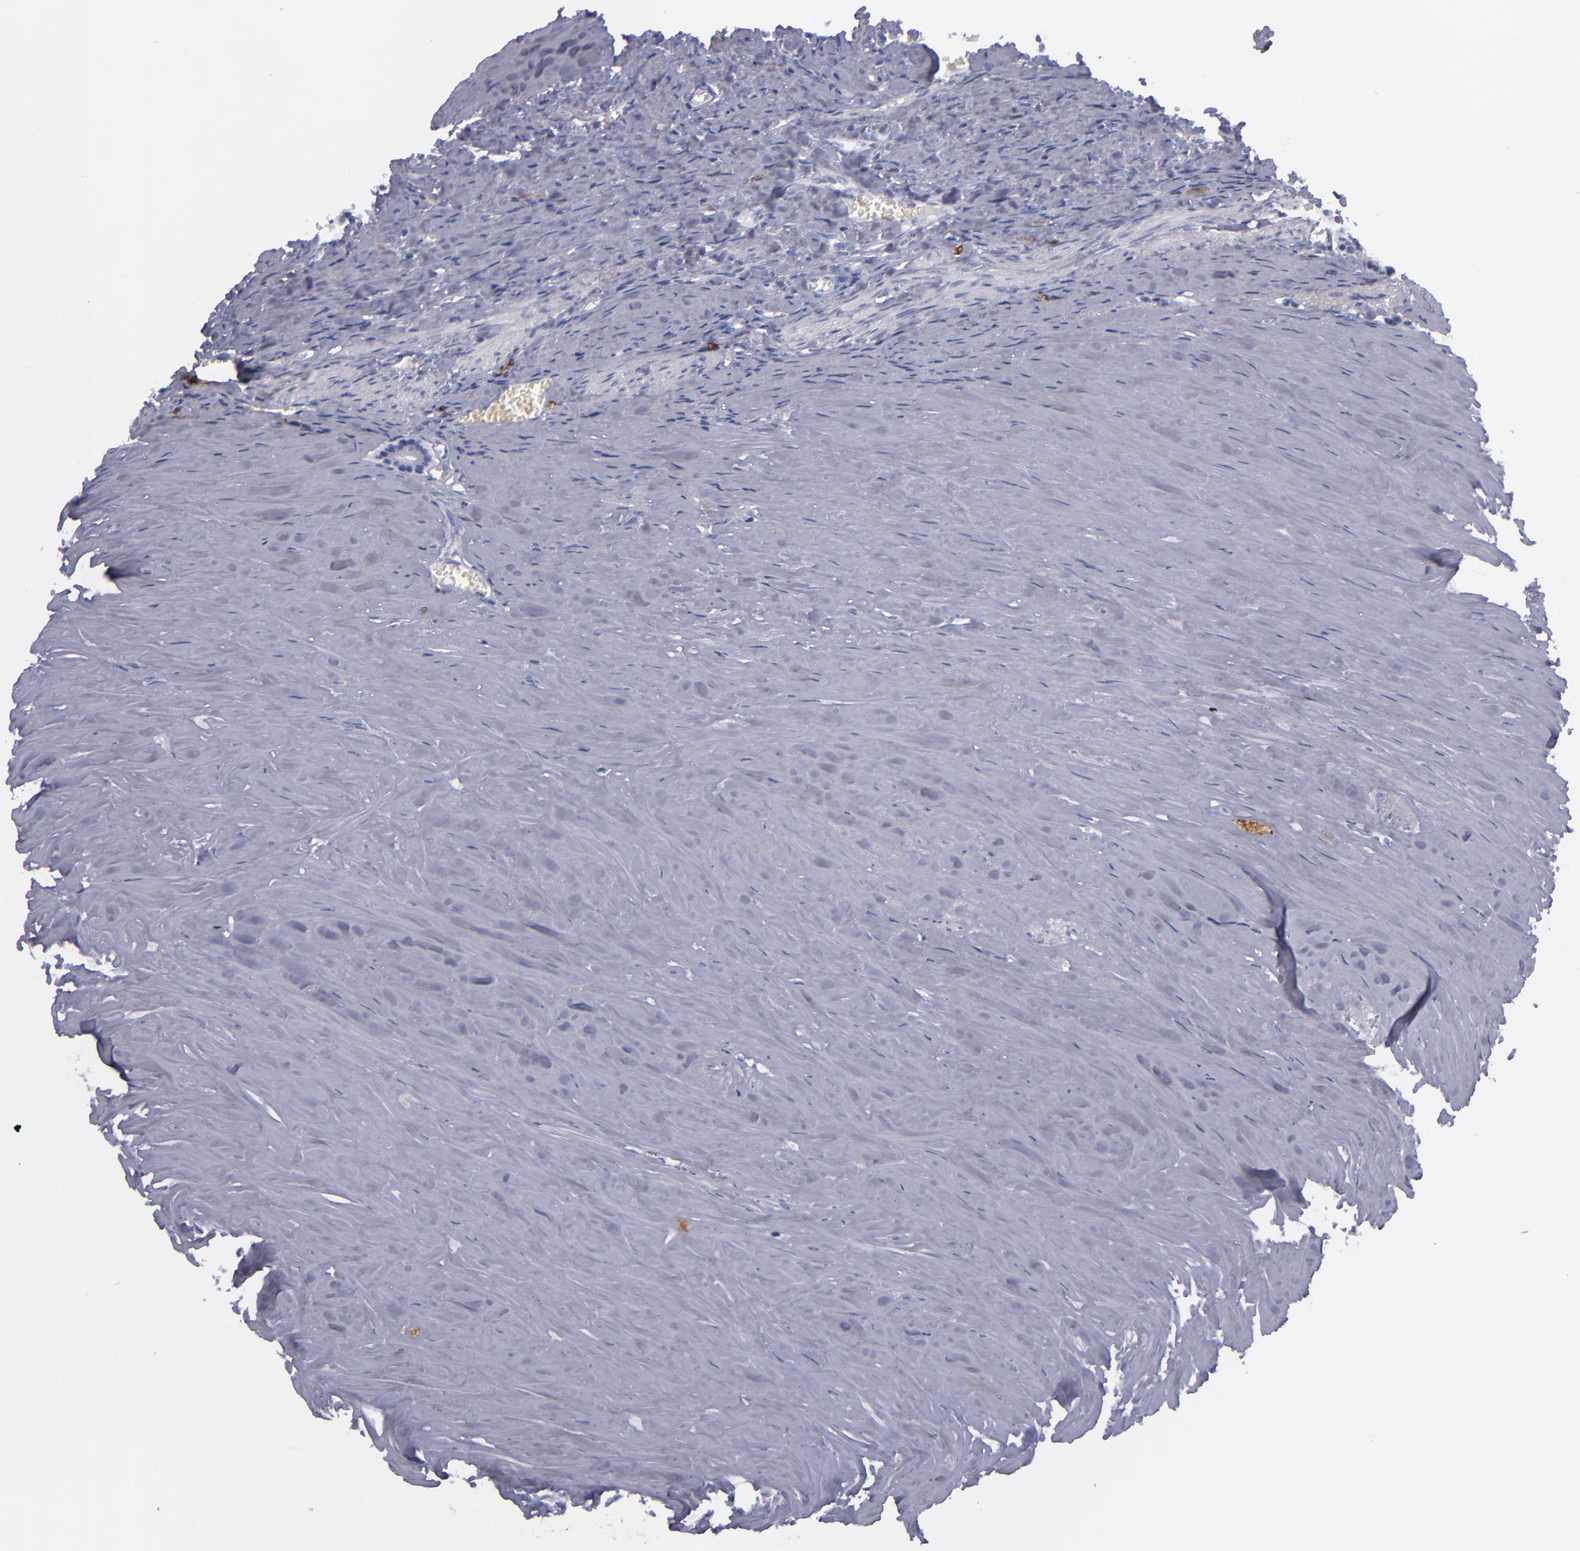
{"staining": {"intensity": "negative", "quantity": "none", "location": "none"}, "tissue": "carcinoid", "cell_type": "Tumor cells", "image_type": "cancer", "snomed": [{"axis": "morphology", "description": "Carcinoid, malignant, NOS"}, {"axis": "topography", "description": "Small intestine"}], "caption": "Protein analysis of carcinoid (malignant) reveals no significant expression in tumor cells. (Brightfield microscopy of DAB immunohistochemistry (IHC) at high magnification).", "gene": "CD38", "patient": {"sex": "male", "age": 63}}